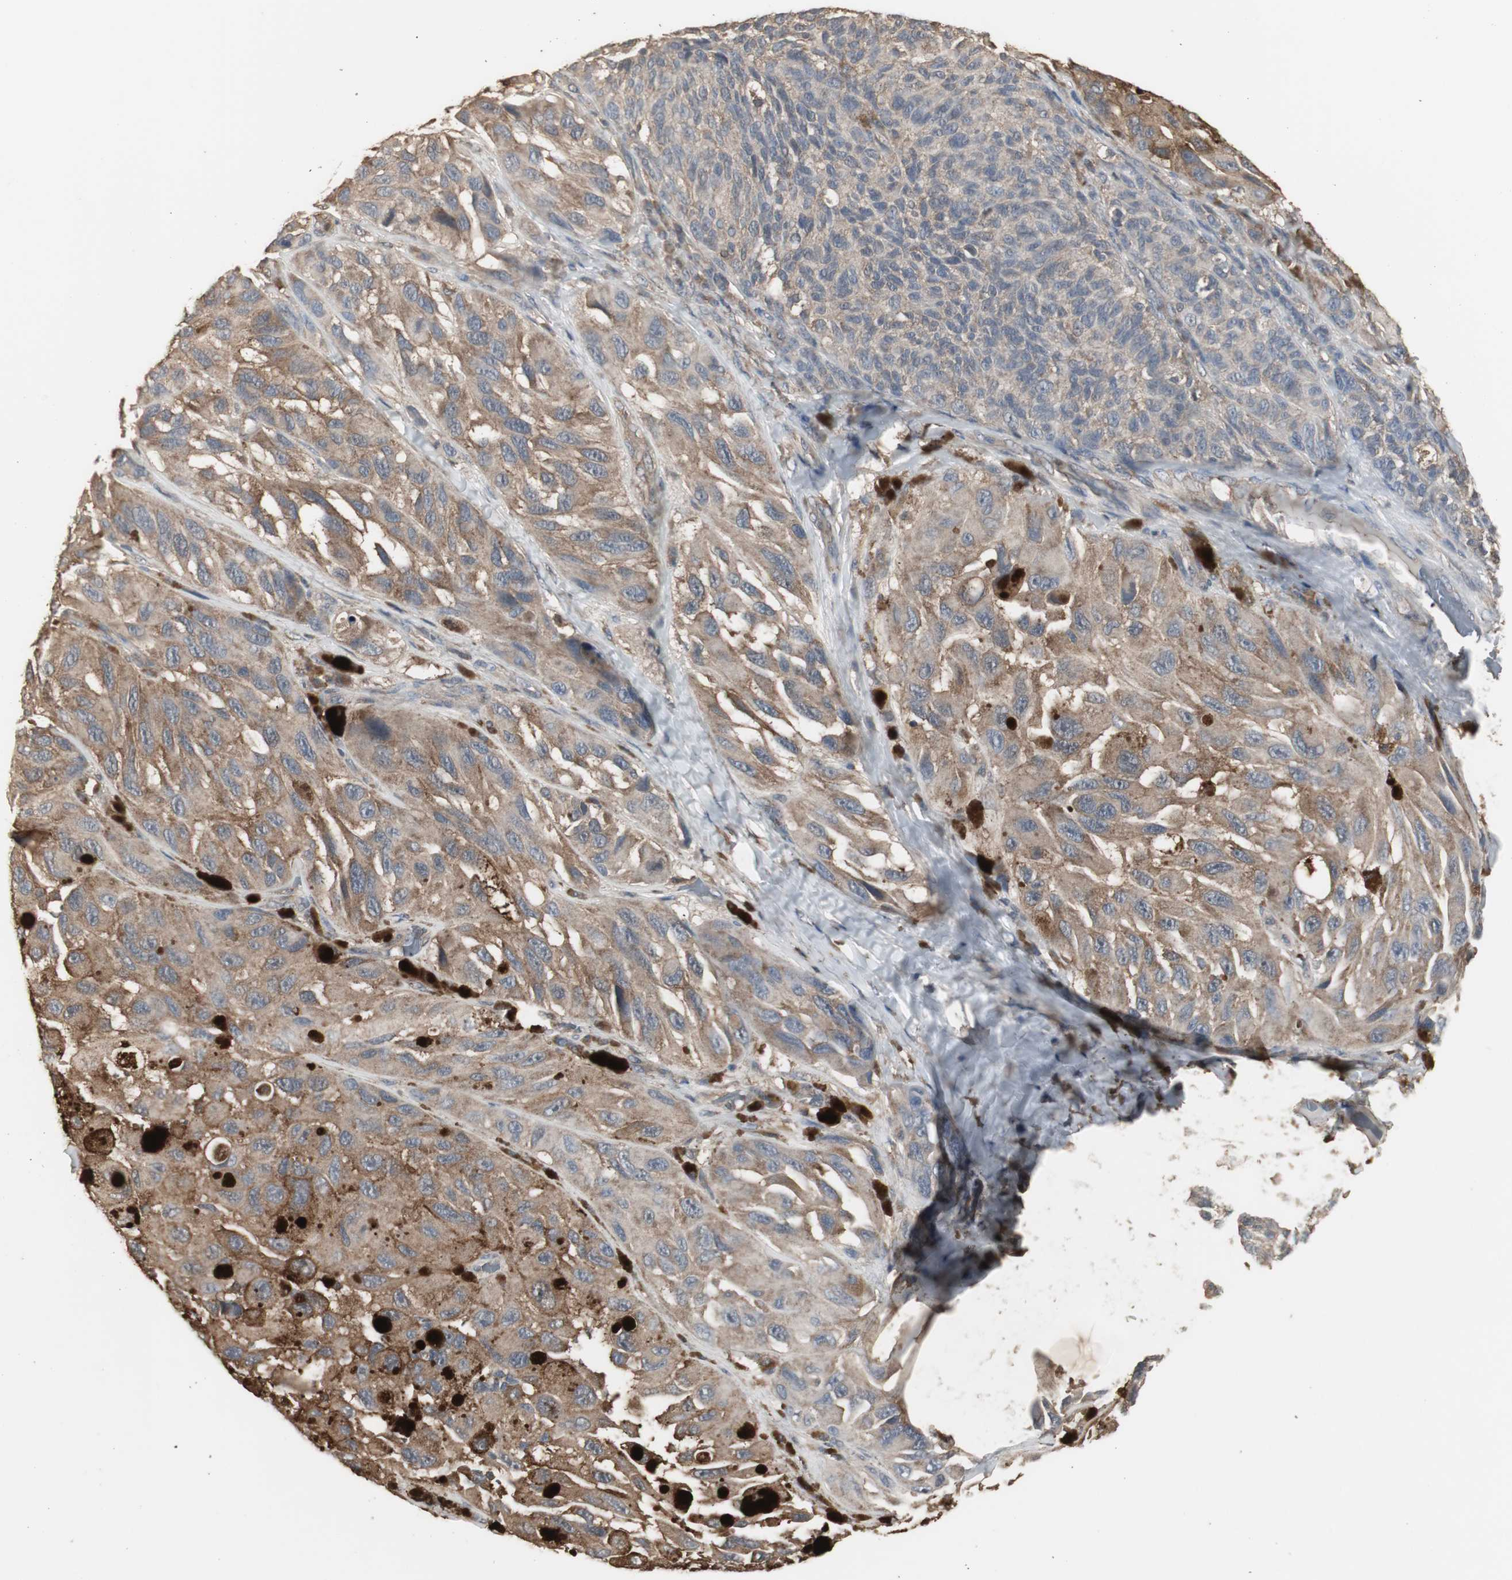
{"staining": {"intensity": "moderate", "quantity": ">75%", "location": "cytoplasmic/membranous"}, "tissue": "melanoma", "cell_type": "Tumor cells", "image_type": "cancer", "snomed": [{"axis": "morphology", "description": "Malignant melanoma, NOS"}, {"axis": "topography", "description": "Skin"}], "caption": "Immunohistochemistry photomicrograph of neoplastic tissue: human malignant melanoma stained using immunohistochemistry demonstrates medium levels of moderate protein expression localized specifically in the cytoplasmic/membranous of tumor cells, appearing as a cytoplasmic/membranous brown color.", "gene": "HPRT1", "patient": {"sex": "female", "age": 73}}